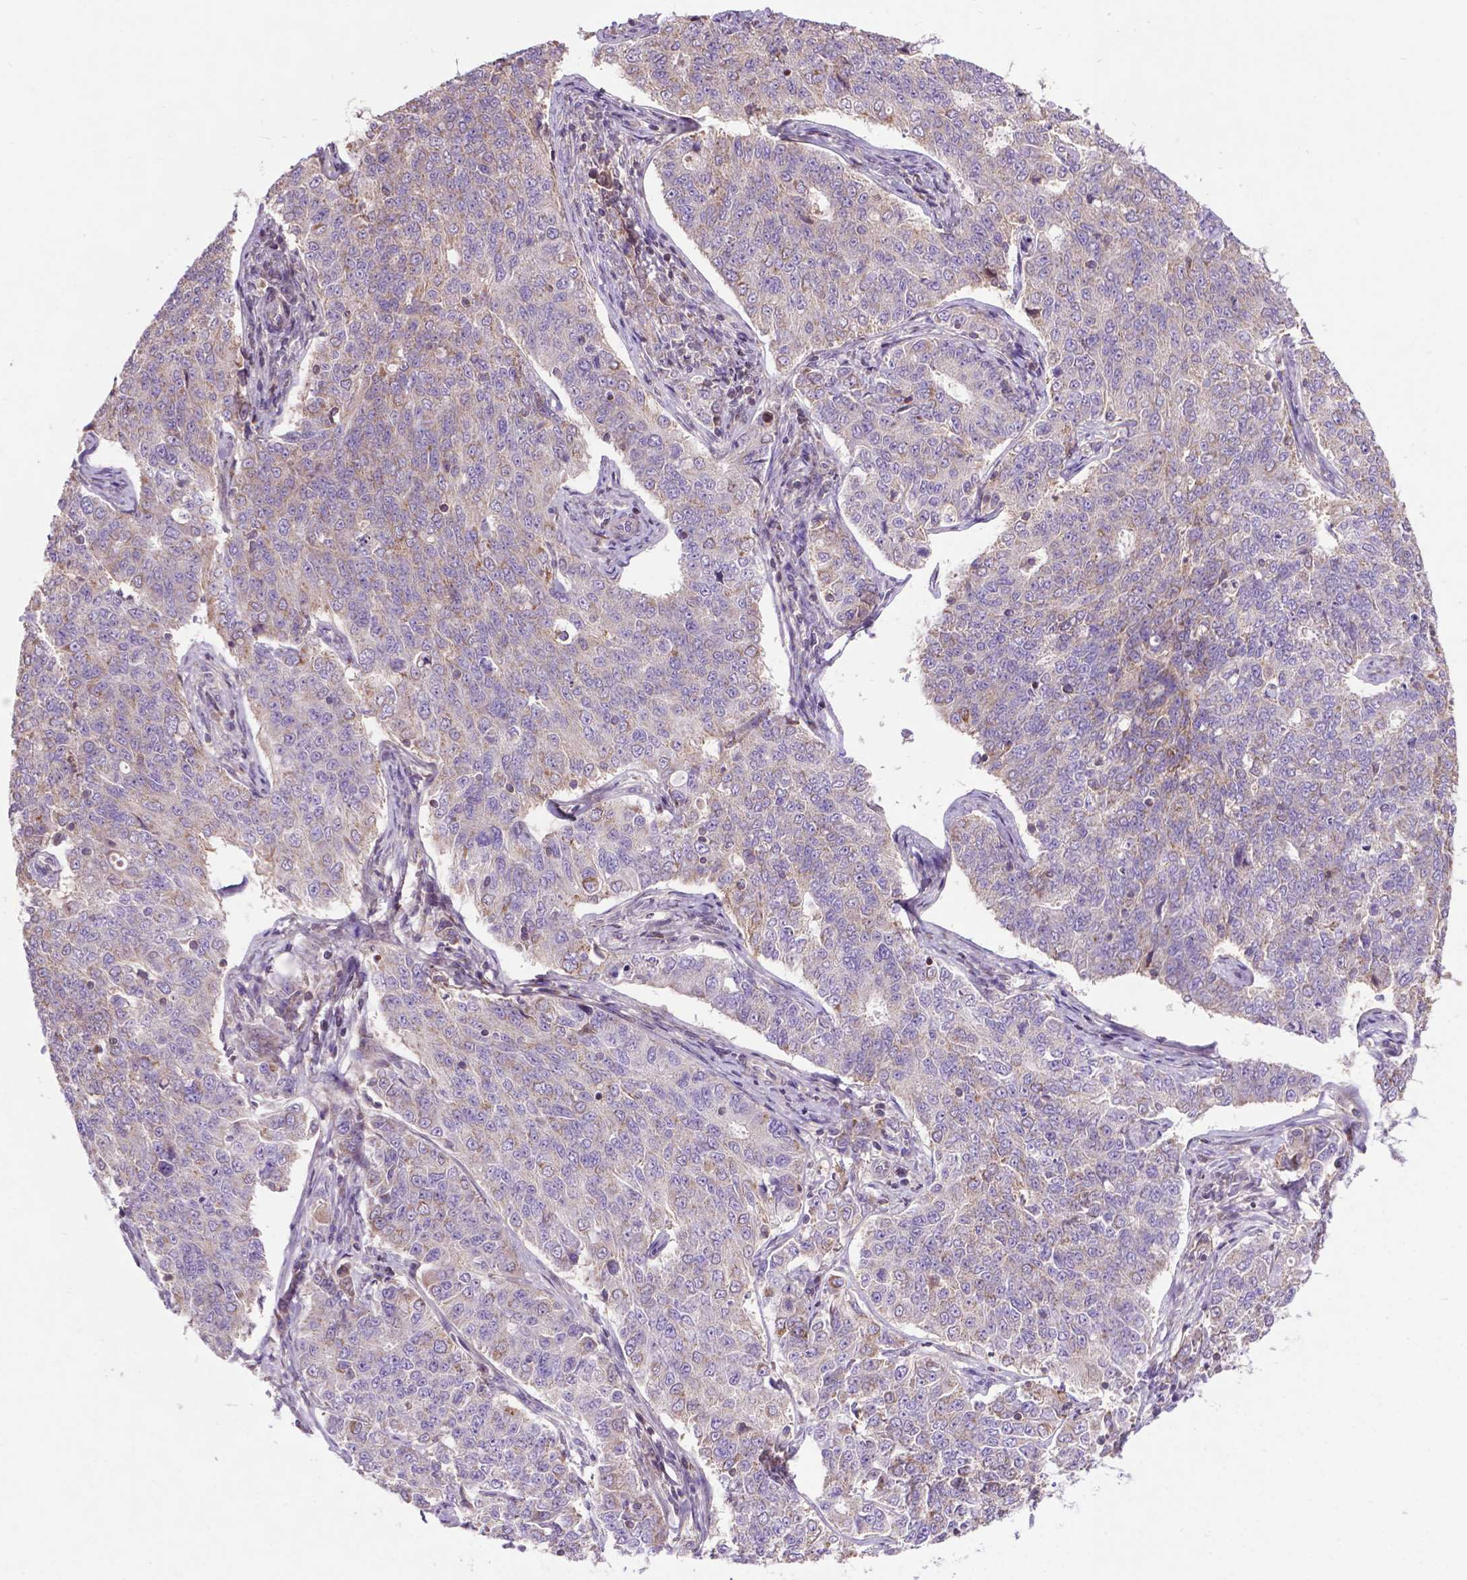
{"staining": {"intensity": "weak", "quantity": "<25%", "location": "cytoplasmic/membranous"}, "tissue": "endometrial cancer", "cell_type": "Tumor cells", "image_type": "cancer", "snomed": [{"axis": "morphology", "description": "Adenocarcinoma, NOS"}, {"axis": "topography", "description": "Endometrium"}], "caption": "An image of human endometrial cancer is negative for staining in tumor cells. Brightfield microscopy of IHC stained with DAB (3,3'-diaminobenzidine) (brown) and hematoxylin (blue), captured at high magnification.", "gene": "SPNS2", "patient": {"sex": "female", "age": 43}}